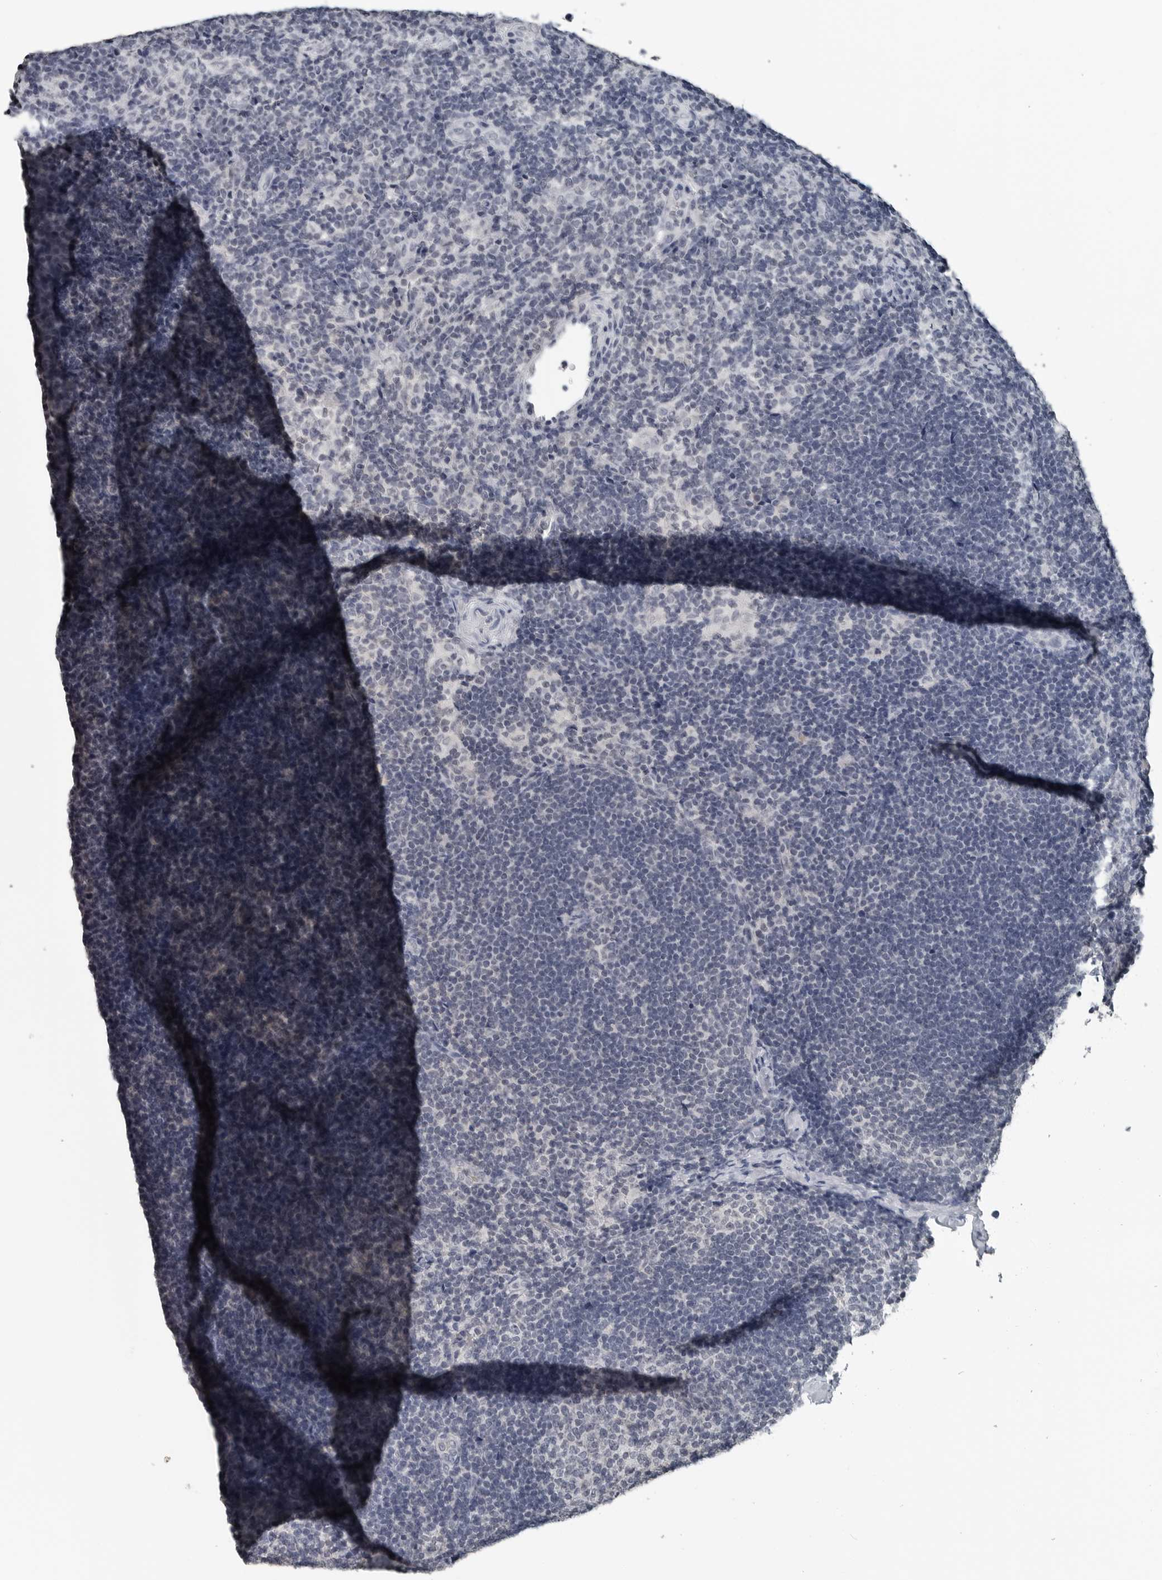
{"staining": {"intensity": "negative", "quantity": "none", "location": "none"}, "tissue": "lymph node", "cell_type": "Germinal center cells", "image_type": "normal", "snomed": [{"axis": "morphology", "description": "Normal tissue, NOS"}, {"axis": "topography", "description": "Lymph node"}], "caption": "Micrograph shows no protein staining in germinal center cells of unremarkable lymph node. (DAB (3,3'-diaminobenzidine) IHC with hematoxylin counter stain).", "gene": "SPINK1", "patient": {"sex": "female", "age": 22}}